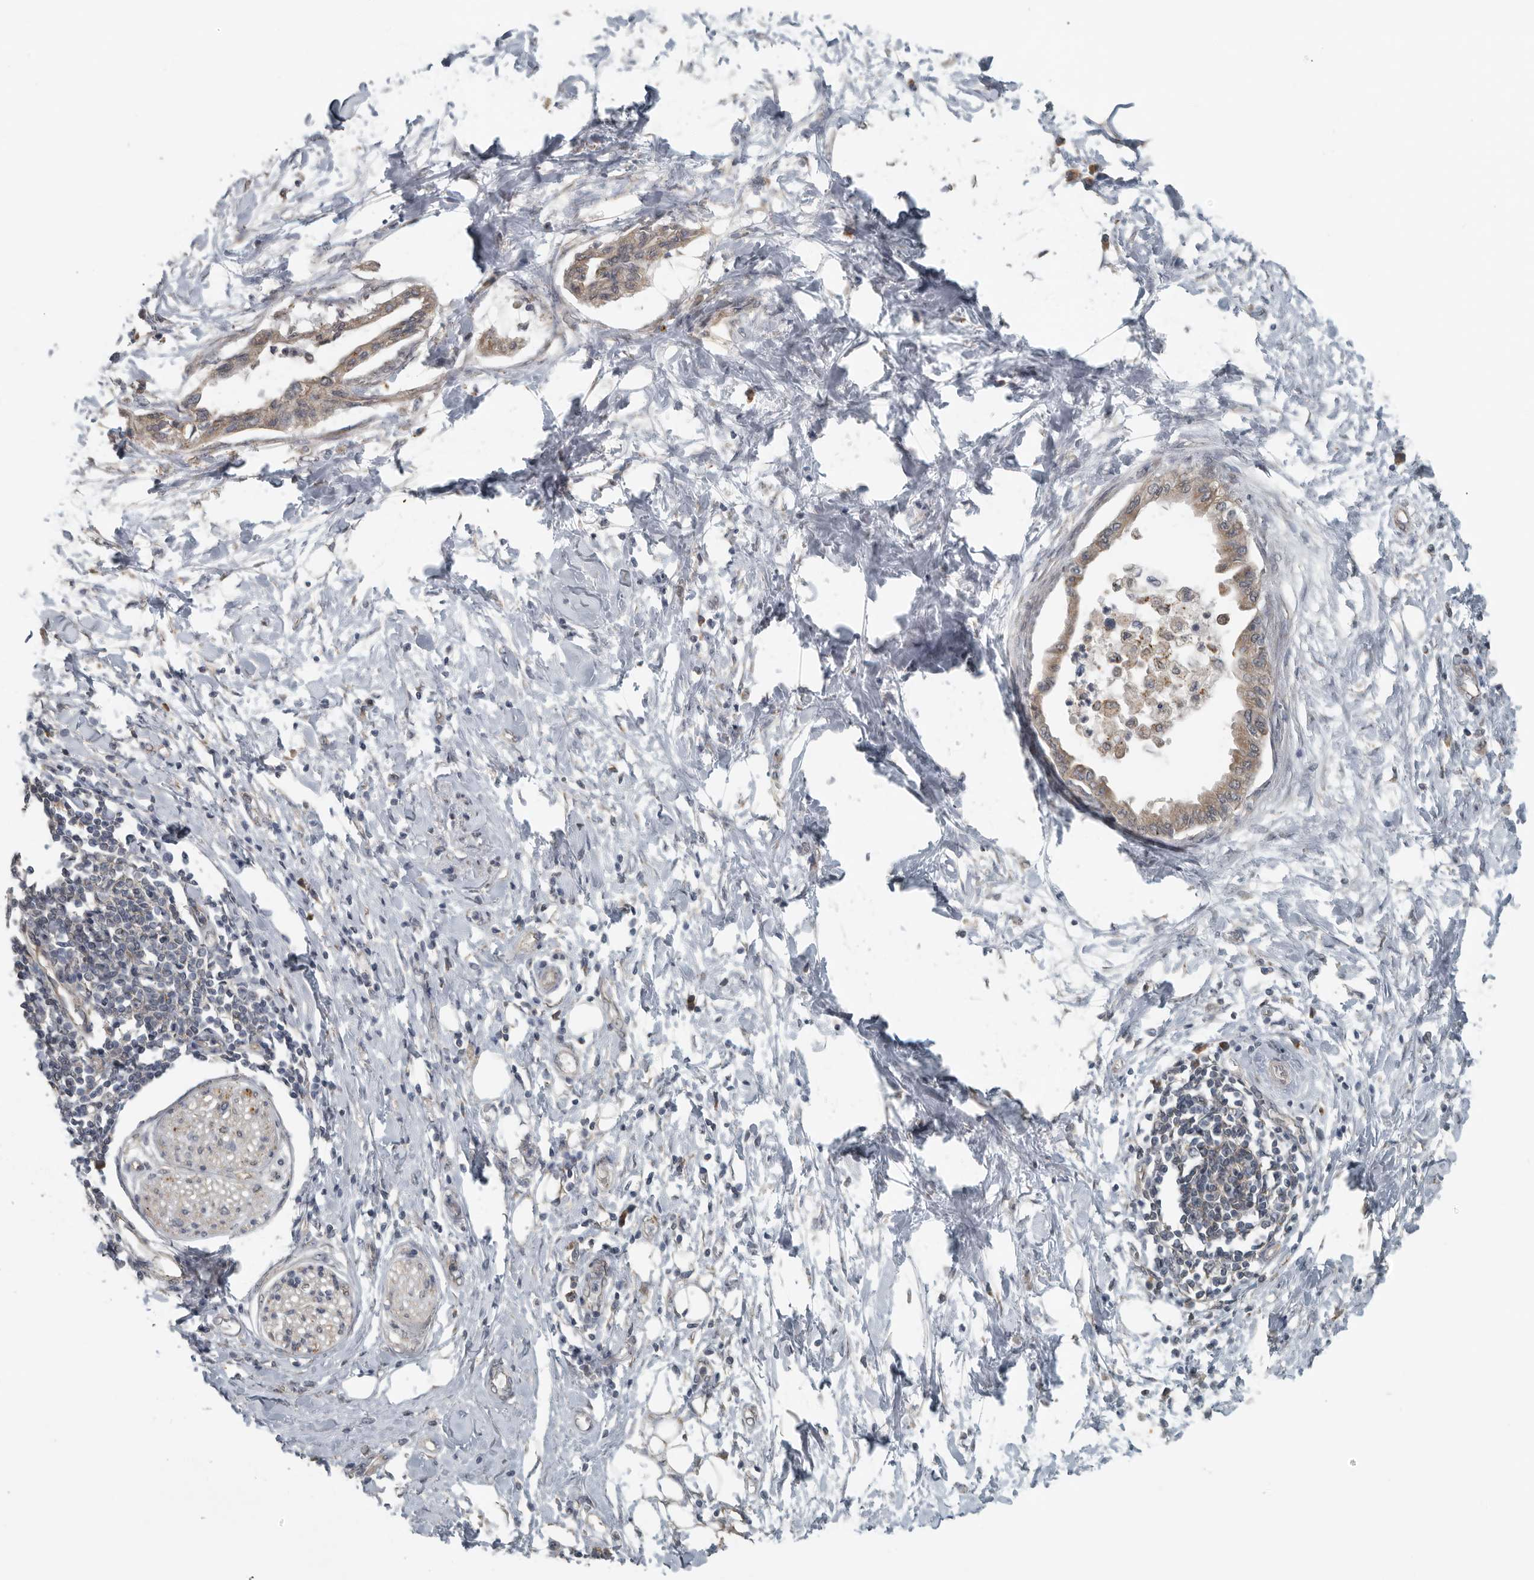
{"staining": {"intensity": "moderate", "quantity": ">75%", "location": "cytoplasmic/membranous"}, "tissue": "pancreatic cancer", "cell_type": "Tumor cells", "image_type": "cancer", "snomed": [{"axis": "morphology", "description": "Normal tissue, NOS"}, {"axis": "morphology", "description": "Adenocarcinoma, NOS"}, {"axis": "topography", "description": "Pancreas"}, {"axis": "topography", "description": "Duodenum"}], "caption": "Protein analysis of pancreatic adenocarcinoma tissue demonstrates moderate cytoplasmic/membranous expression in approximately >75% of tumor cells.", "gene": "AFAP1", "patient": {"sex": "female", "age": 60}}